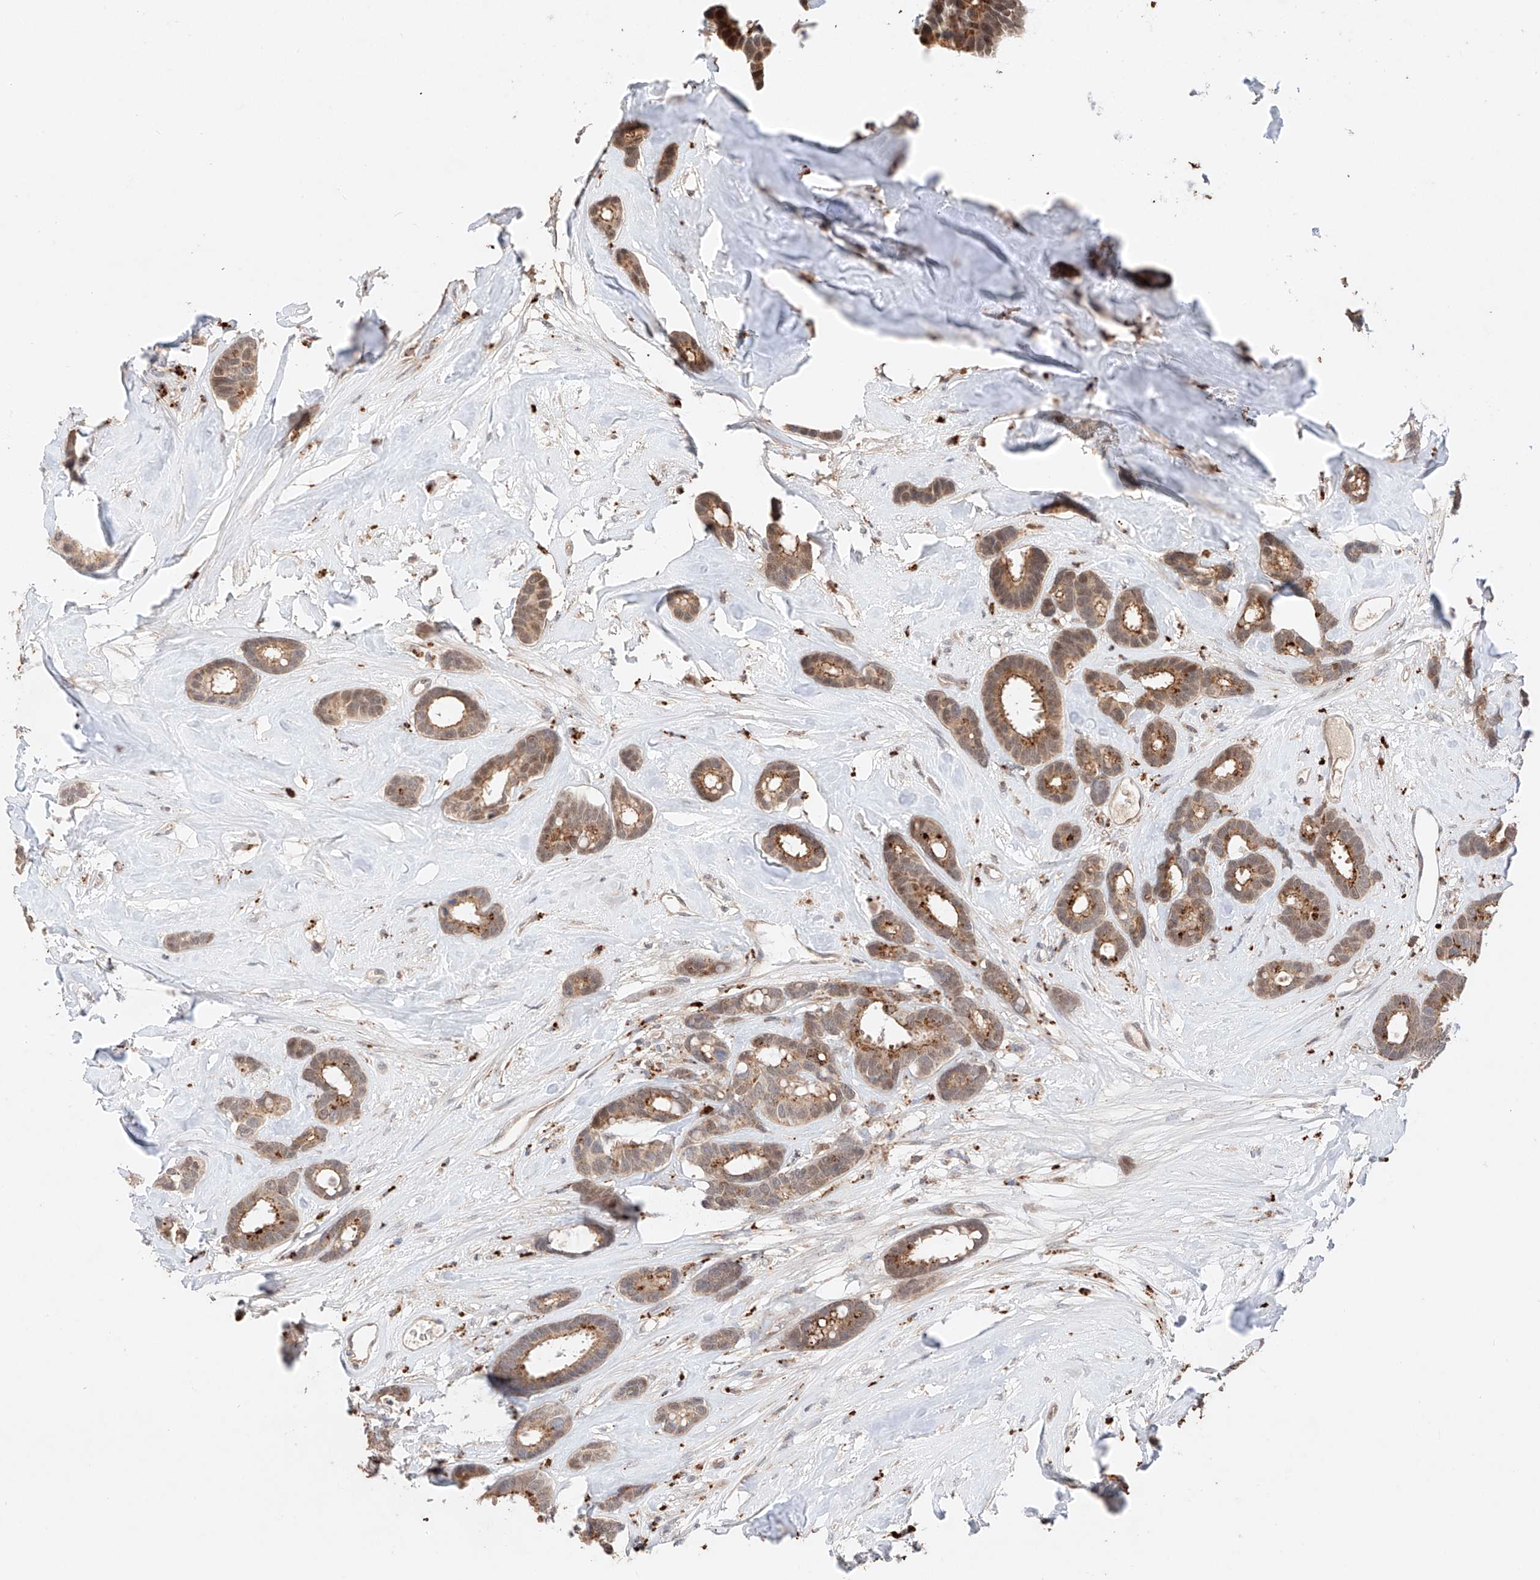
{"staining": {"intensity": "moderate", "quantity": ">75%", "location": "cytoplasmic/membranous"}, "tissue": "breast cancer", "cell_type": "Tumor cells", "image_type": "cancer", "snomed": [{"axis": "morphology", "description": "Duct carcinoma"}, {"axis": "topography", "description": "Breast"}], "caption": "Moderate cytoplasmic/membranous staining for a protein is seen in about >75% of tumor cells of invasive ductal carcinoma (breast) using IHC.", "gene": "GCNT1", "patient": {"sex": "female", "age": 87}}